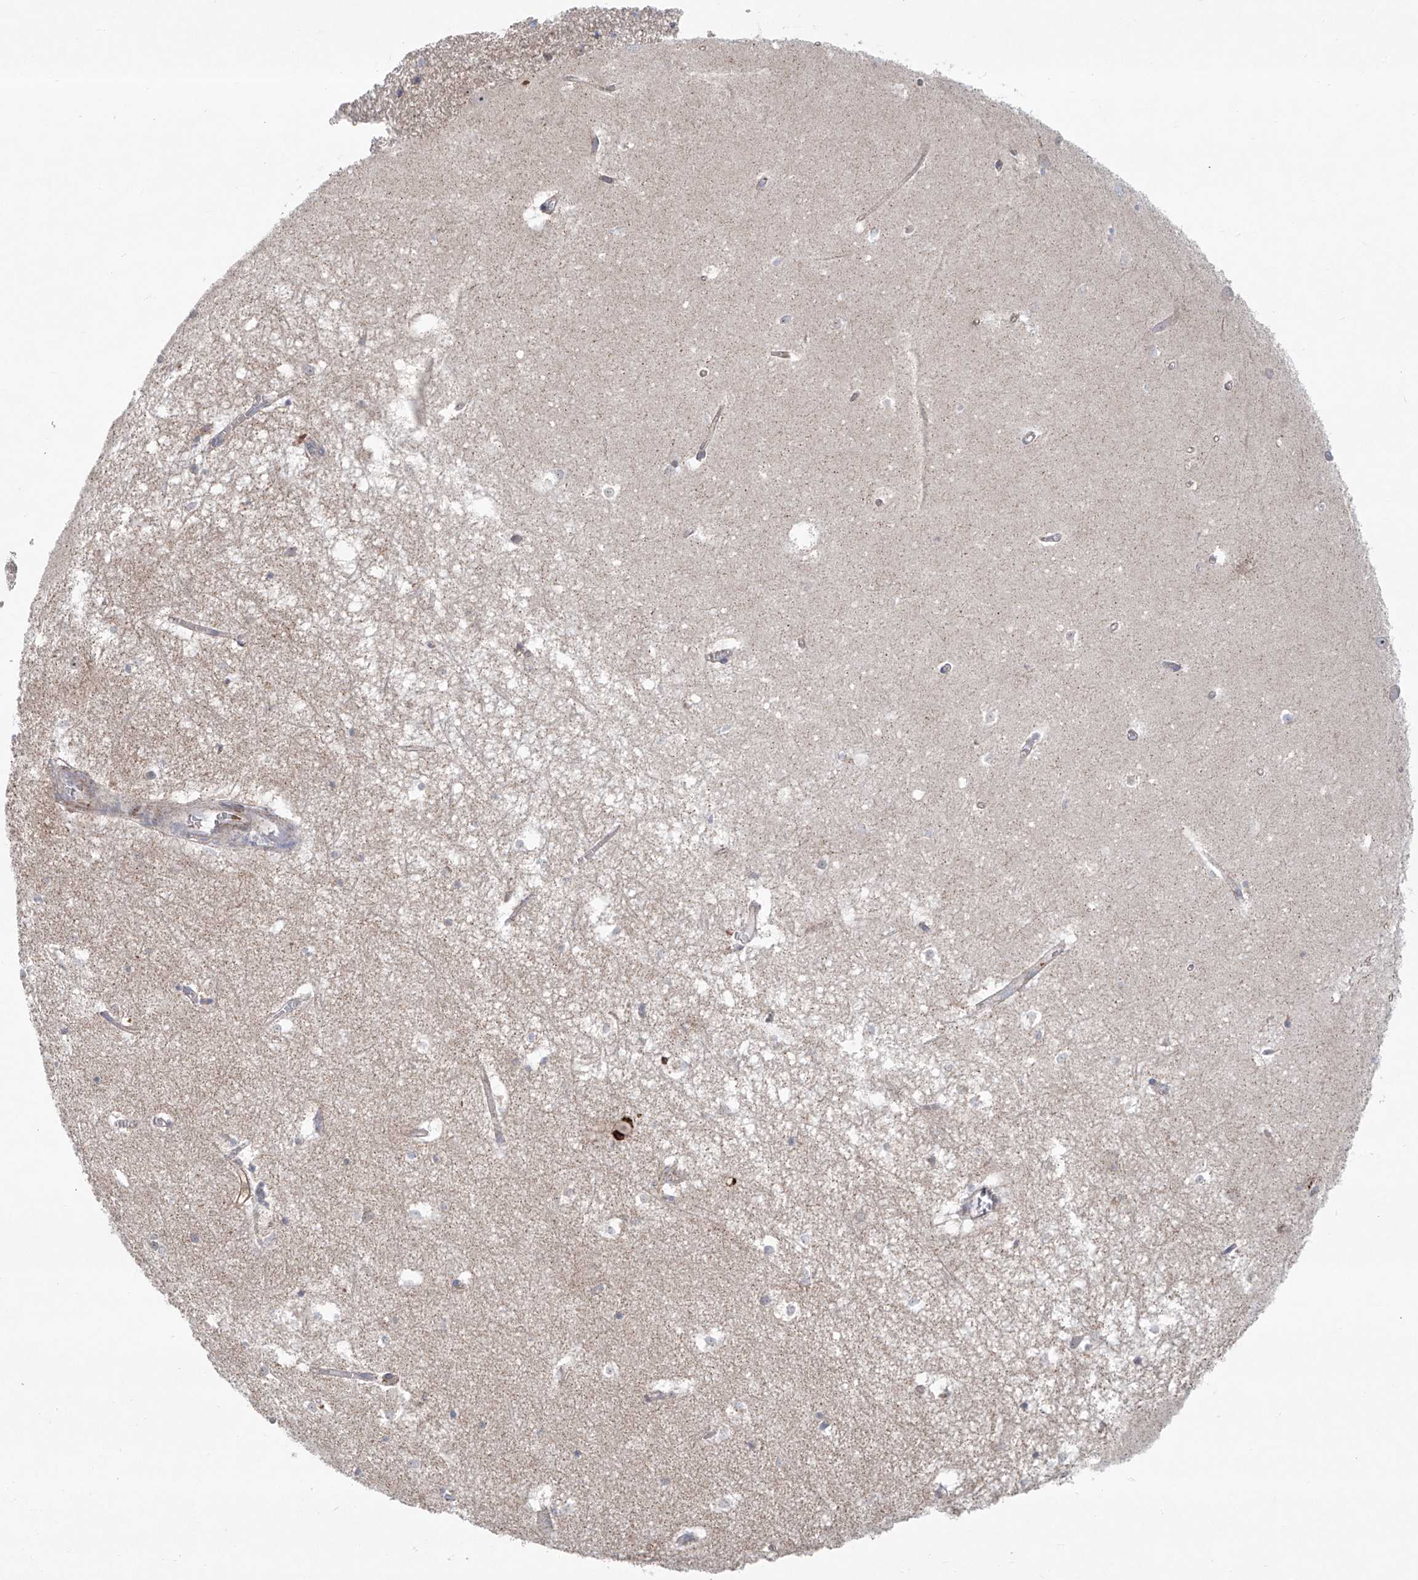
{"staining": {"intensity": "negative", "quantity": "none", "location": "none"}, "tissue": "hippocampus", "cell_type": "Glial cells", "image_type": "normal", "snomed": [{"axis": "morphology", "description": "Normal tissue, NOS"}, {"axis": "topography", "description": "Hippocampus"}], "caption": "This is an immunohistochemistry micrograph of normal human hippocampus. There is no positivity in glial cells.", "gene": "KLC4", "patient": {"sex": "female", "age": 64}}